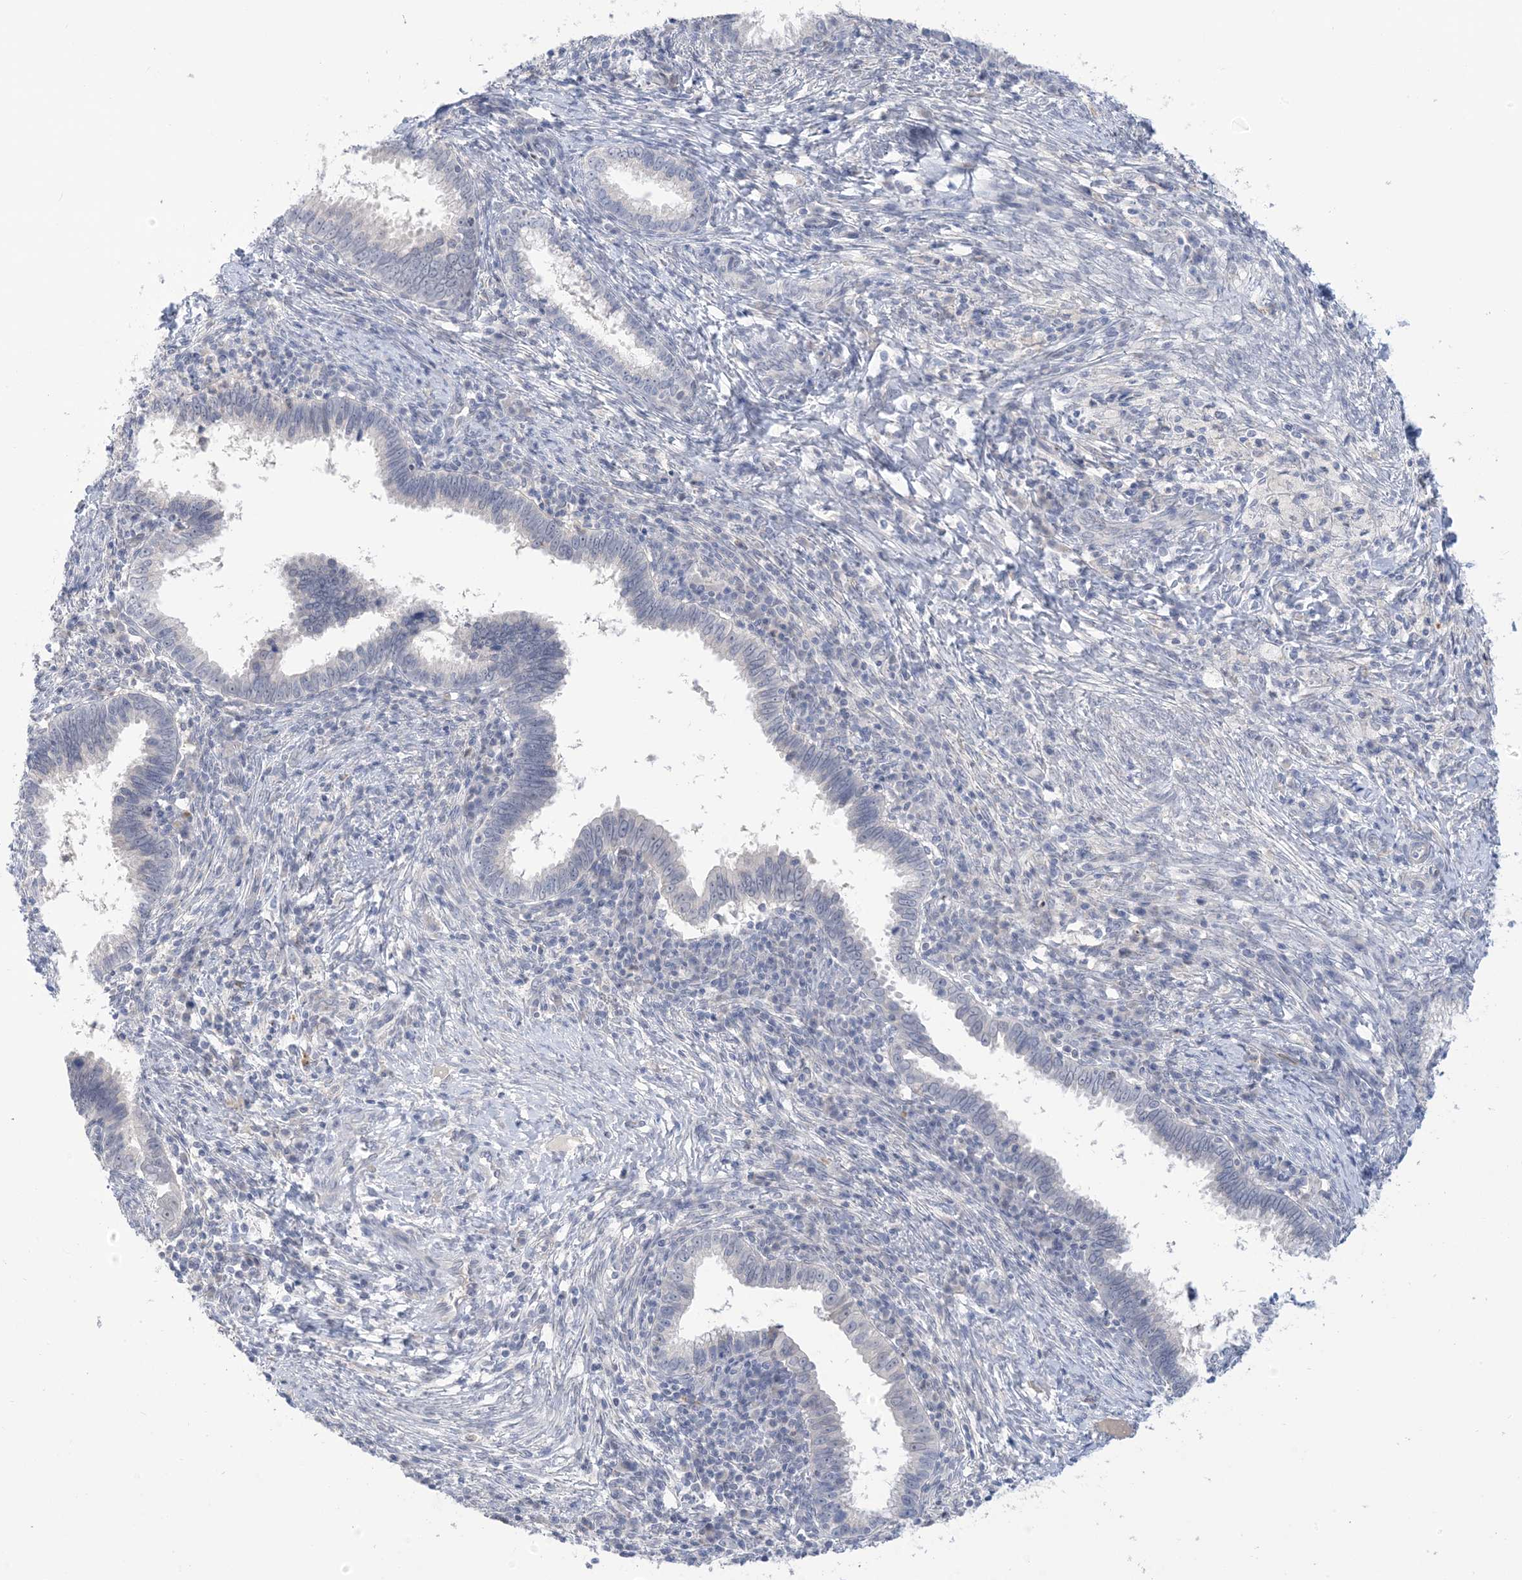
{"staining": {"intensity": "negative", "quantity": "none", "location": "none"}, "tissue": "cervical cancer", "cell_type": "Tumor cells", "image_type": "cancer", "snomed": [{"axis": "morphology", "description": "Adenocarcinoma, NOS"}, {"axis": "topography", "description": "Cervix"}], "caption": "Adenocarcinoma (cervical) stained for a protein using IHC exhibits no positivity tumor cells.", "gene": "TTYH1", "patient": {"sex": "female", "age": 36}}